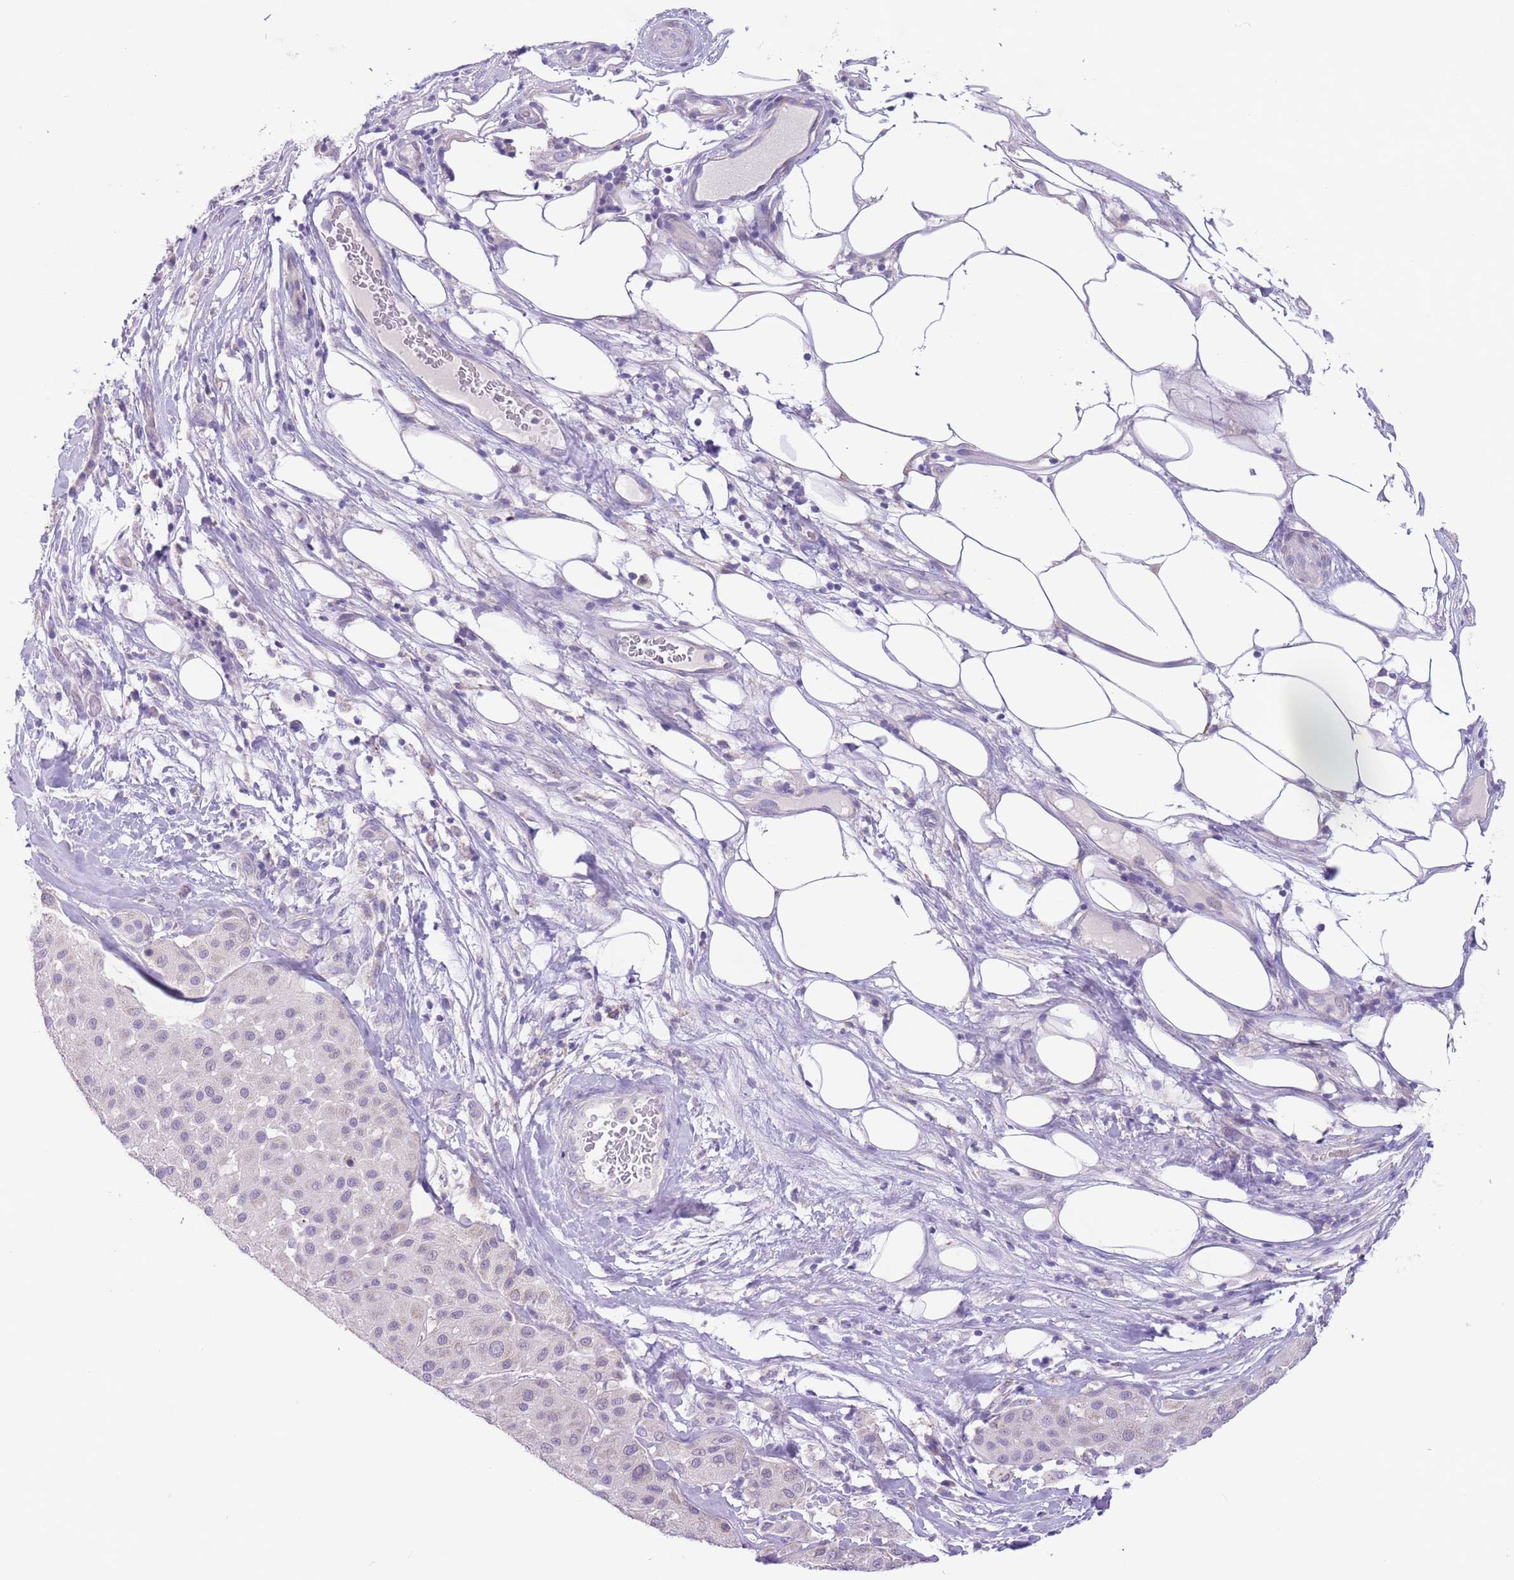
{"staining": {"intensity": "negative", "quantity": "none", "location": "none"}, "tissue": "melanoma", "cell_type": "Tumor cells", "image_type": "cancer", "snomed": [{"axis": "morphology", "description": "Malignant melanoma, Metastatic site"}, {"axis": "topography", "description": "Smooth muscle"}], "caption": "There is no significant expression in tumor cells of malignant melanoma (metastatic site).", "gene": "ZNF697", "patient": {"sex": "male", "age": 41}}